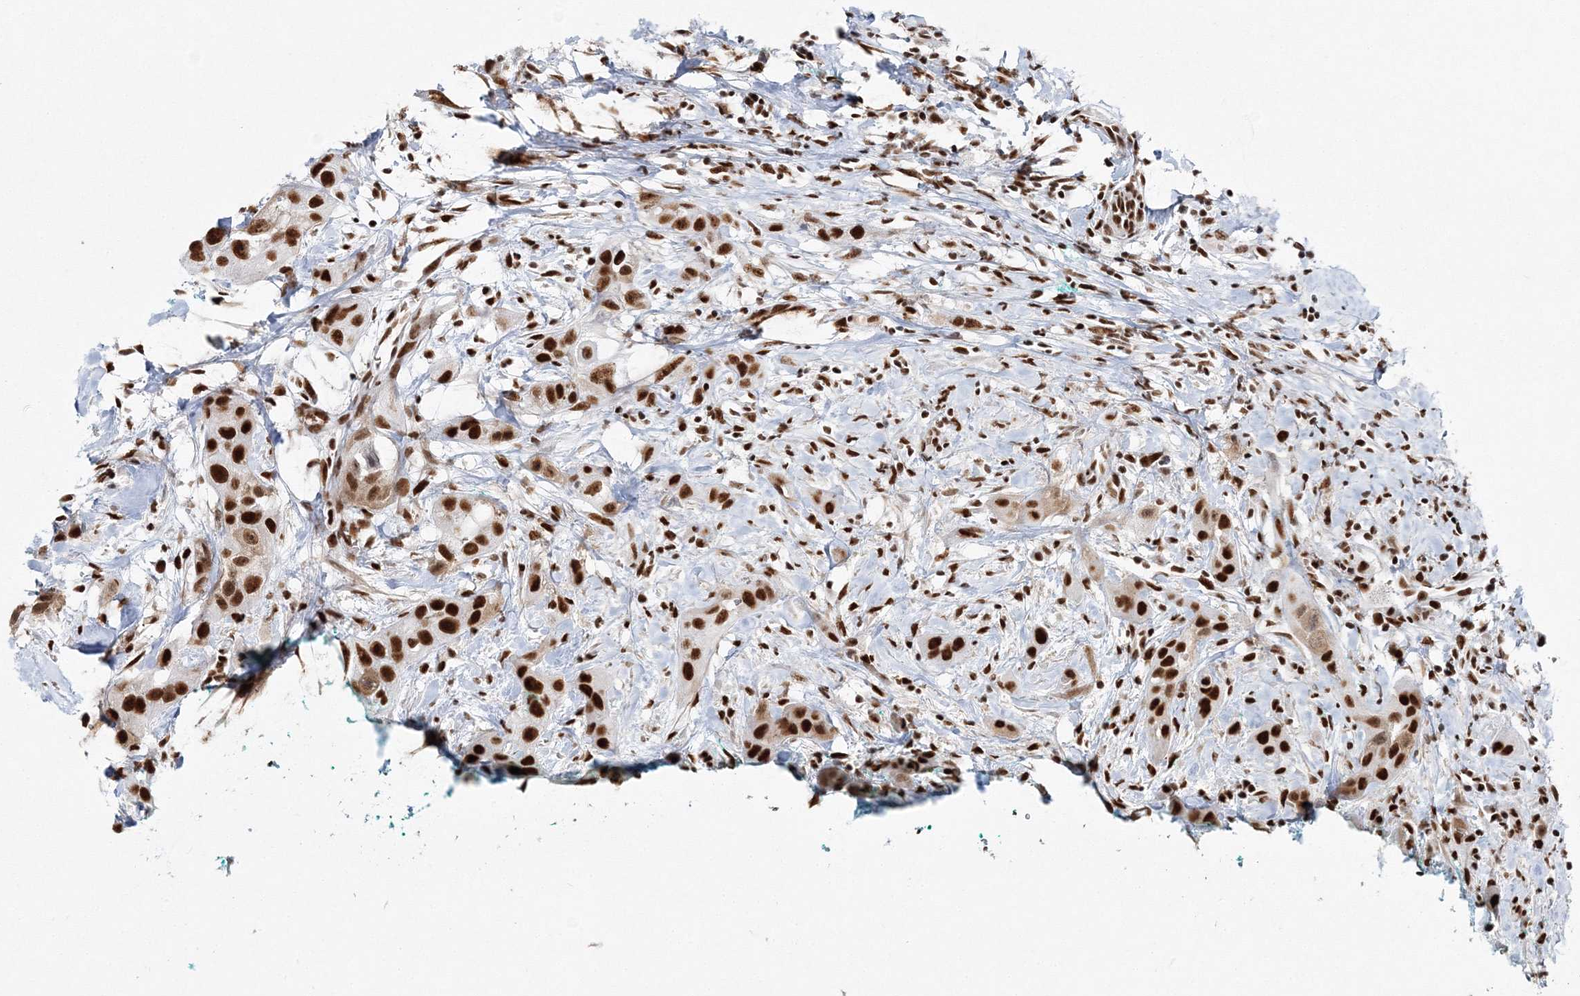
{"staining": {"intensity": "strong", "quantity": ">75%", "location": "cytoplasmic/membranous"}, "tissue": "head and neck cancer", "cell_type": "Tumor cells", "image_type": "cancer", "snomed": [{"axis": "morphology", "description": "Normal tissue, NOS"}, {"axis": "morphology", "description": "Squamous cell carcinoma, NOS"}, {"axis": "topography", "description": "Skeletal muscle"}, {"axis": "topography", "description": "Head-Neck"}], "caption": "This is an image of immunohistochemistry (IHC) staining of squamous cell carcinoma (head and neck), which shows strong expression in the cytoplasmic/membranous of tumor cells.", "gene": "QRICH1", "patient": {"sex": "male", "age": 51}}